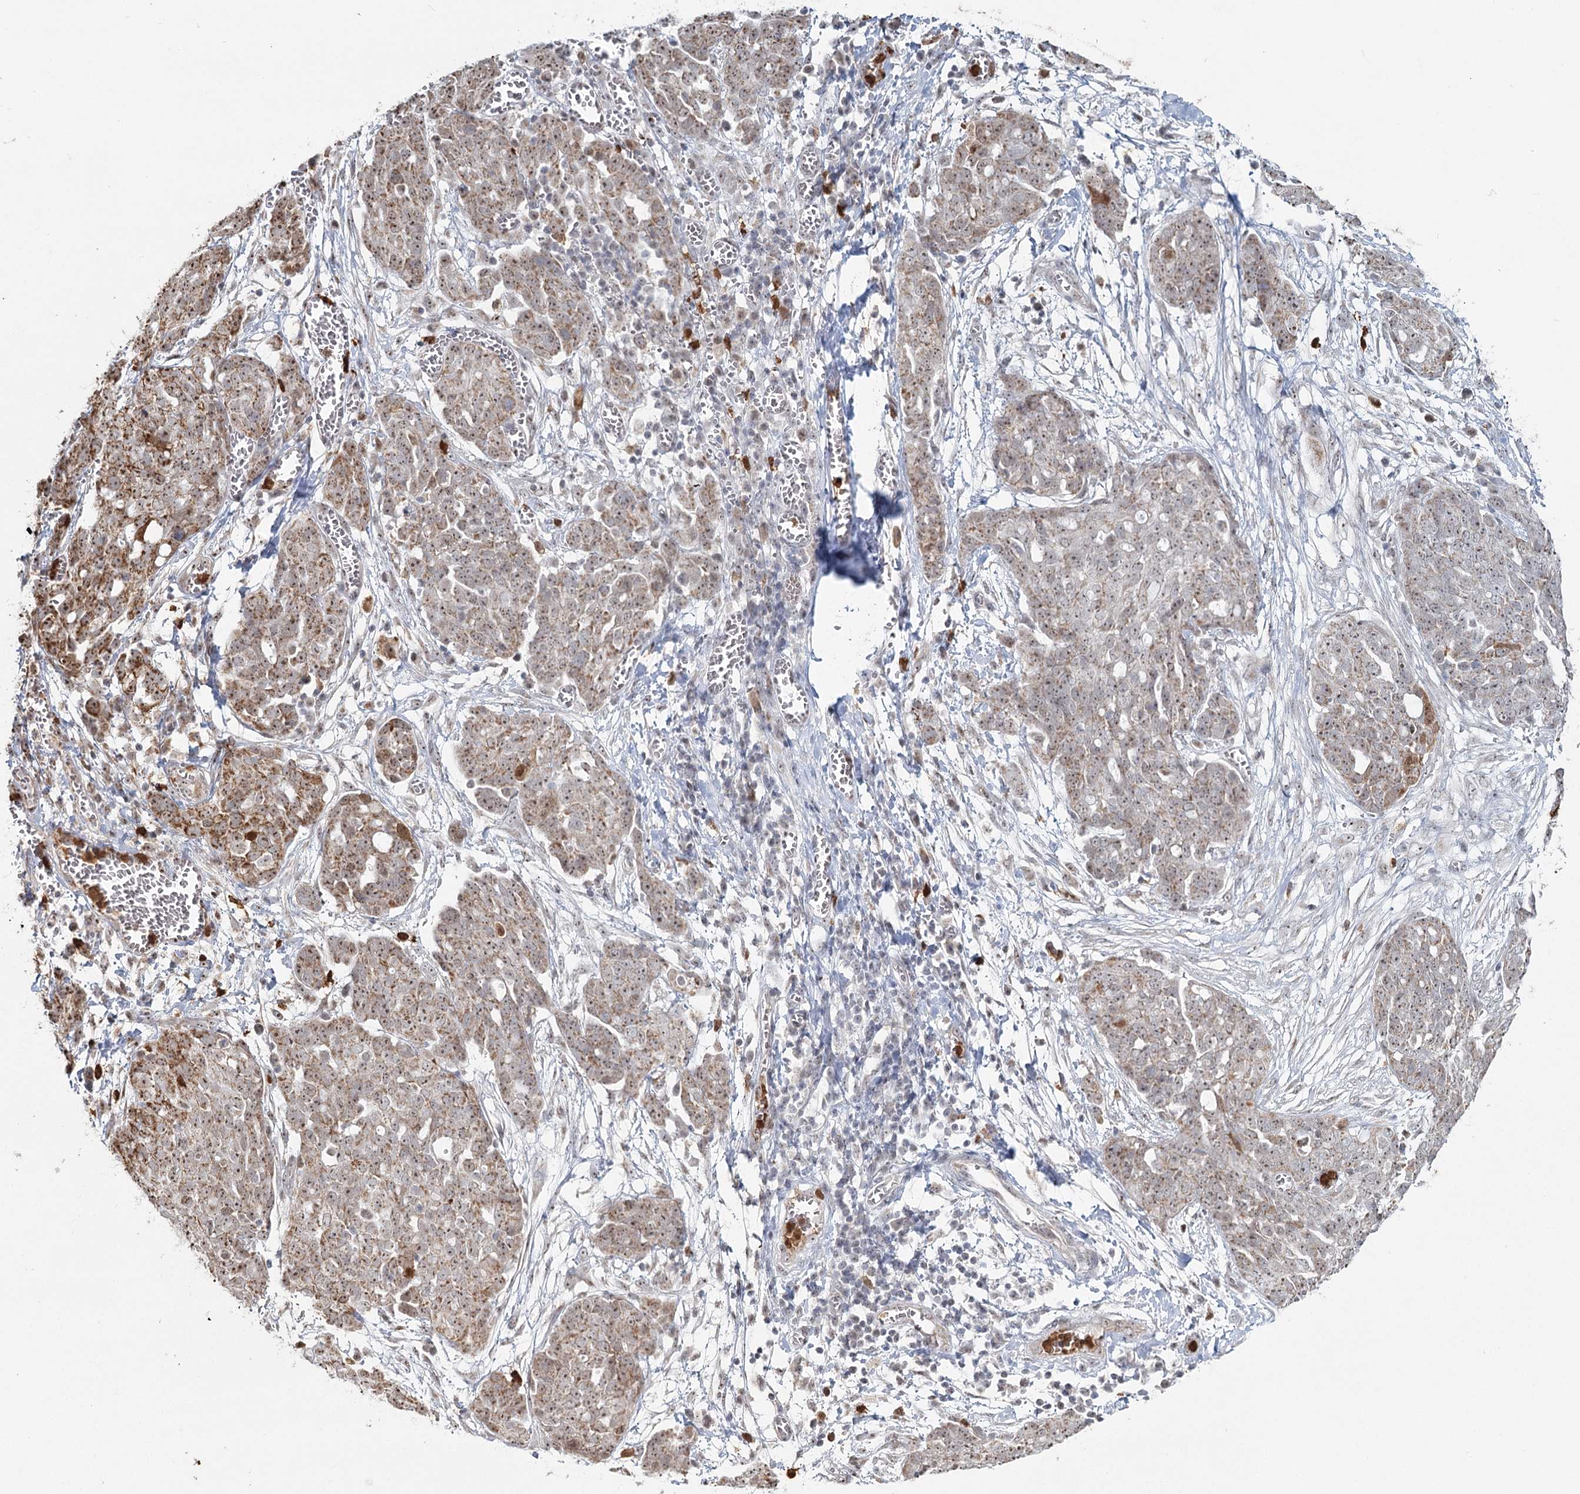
{"staining": {"intensity": "moderate", "quantity": ">75%", "location": "cytoplasmic/membranous,nuclear"}, "tissue": "ovarian cancer", "cell_type": "Tumor cells", "image_type": "cancer", "snomed": [{"axis": "morphology", "description": "Cystadenocarcinoma, serous, NOS"}, {"axis": "topography", "description": "Soft tissue"}, {"axis": "topography", "description": "Ovary"}], "caption": "Immunohistochemistry (IHC) staining of serous cystadenocarcinoma (ovarian), which displays medium levels of moderate cytoplasmic/membranous and nuclear staining in approximately >75% of tumor cells indicating moderate cytoplasmic/membranous and nuclear protein staining. The staining was performed using DAB (brown) for protein detection and nuclei were counterstained in hematoxylin (blue).", "gene": "ATAD1", "patient": {"sex": "female", "age": 57}}